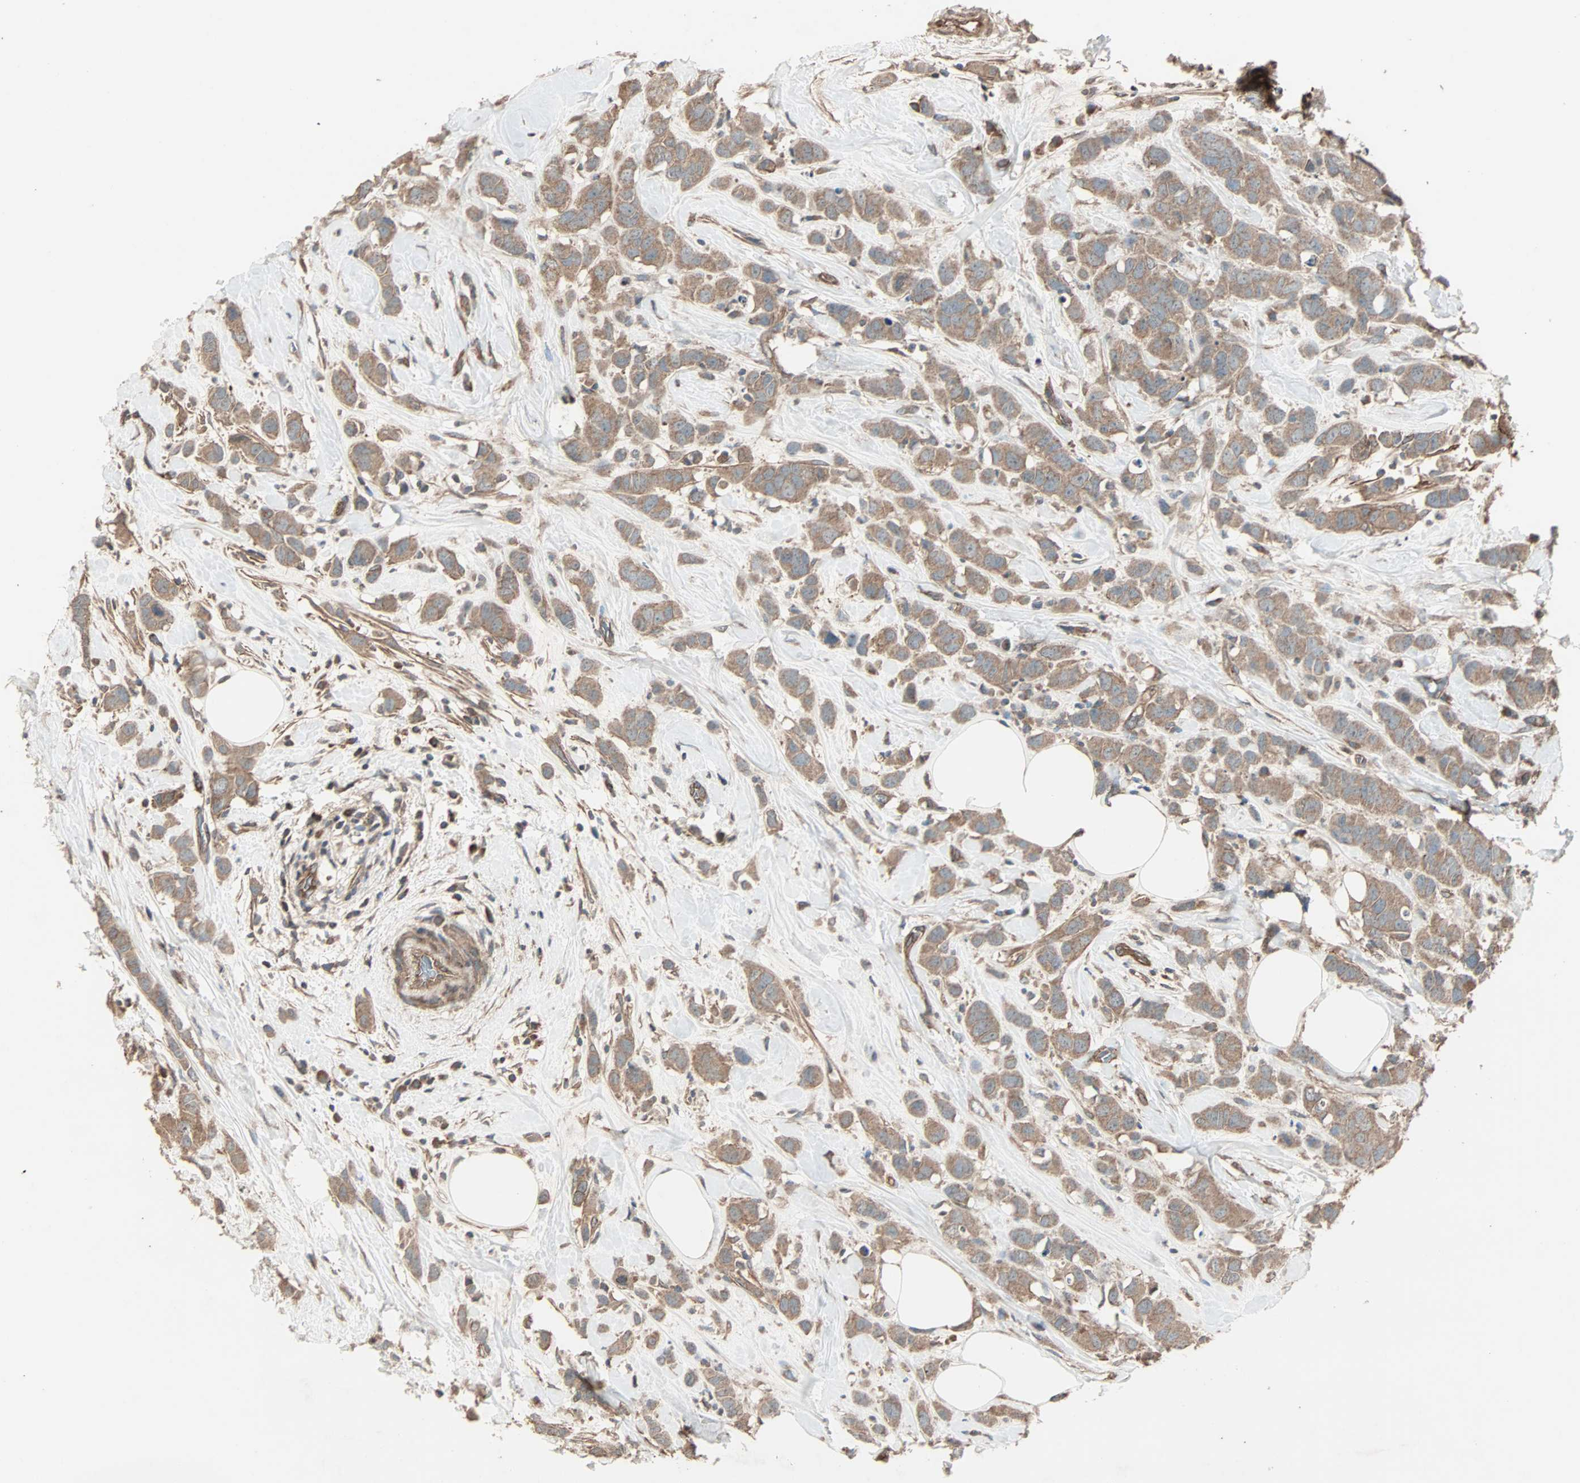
{"staining": {"intensity": "moderate", "quantity": ">75%", "location": "cytoplasmic/membranous"}, "tissue": "breast cancer", "cell_type": "Tumor cells", "image_type": "cancer", "snomed": [{"axis": "morphology", "description": "Normal tissue, NOS"}, {"axis": "morphology", "description": "Duct carcinoma"}, {"axis": "topography", "description": "Breast"}], "caption": "Tumor cells reveal medium levels of moderate cytoplasmic/membranous staining in approximately >75% of cells in human breast infiltrating ductal carcinoma.", "gene": "GCK", "patient": {"sex": "female", "age": 50}}